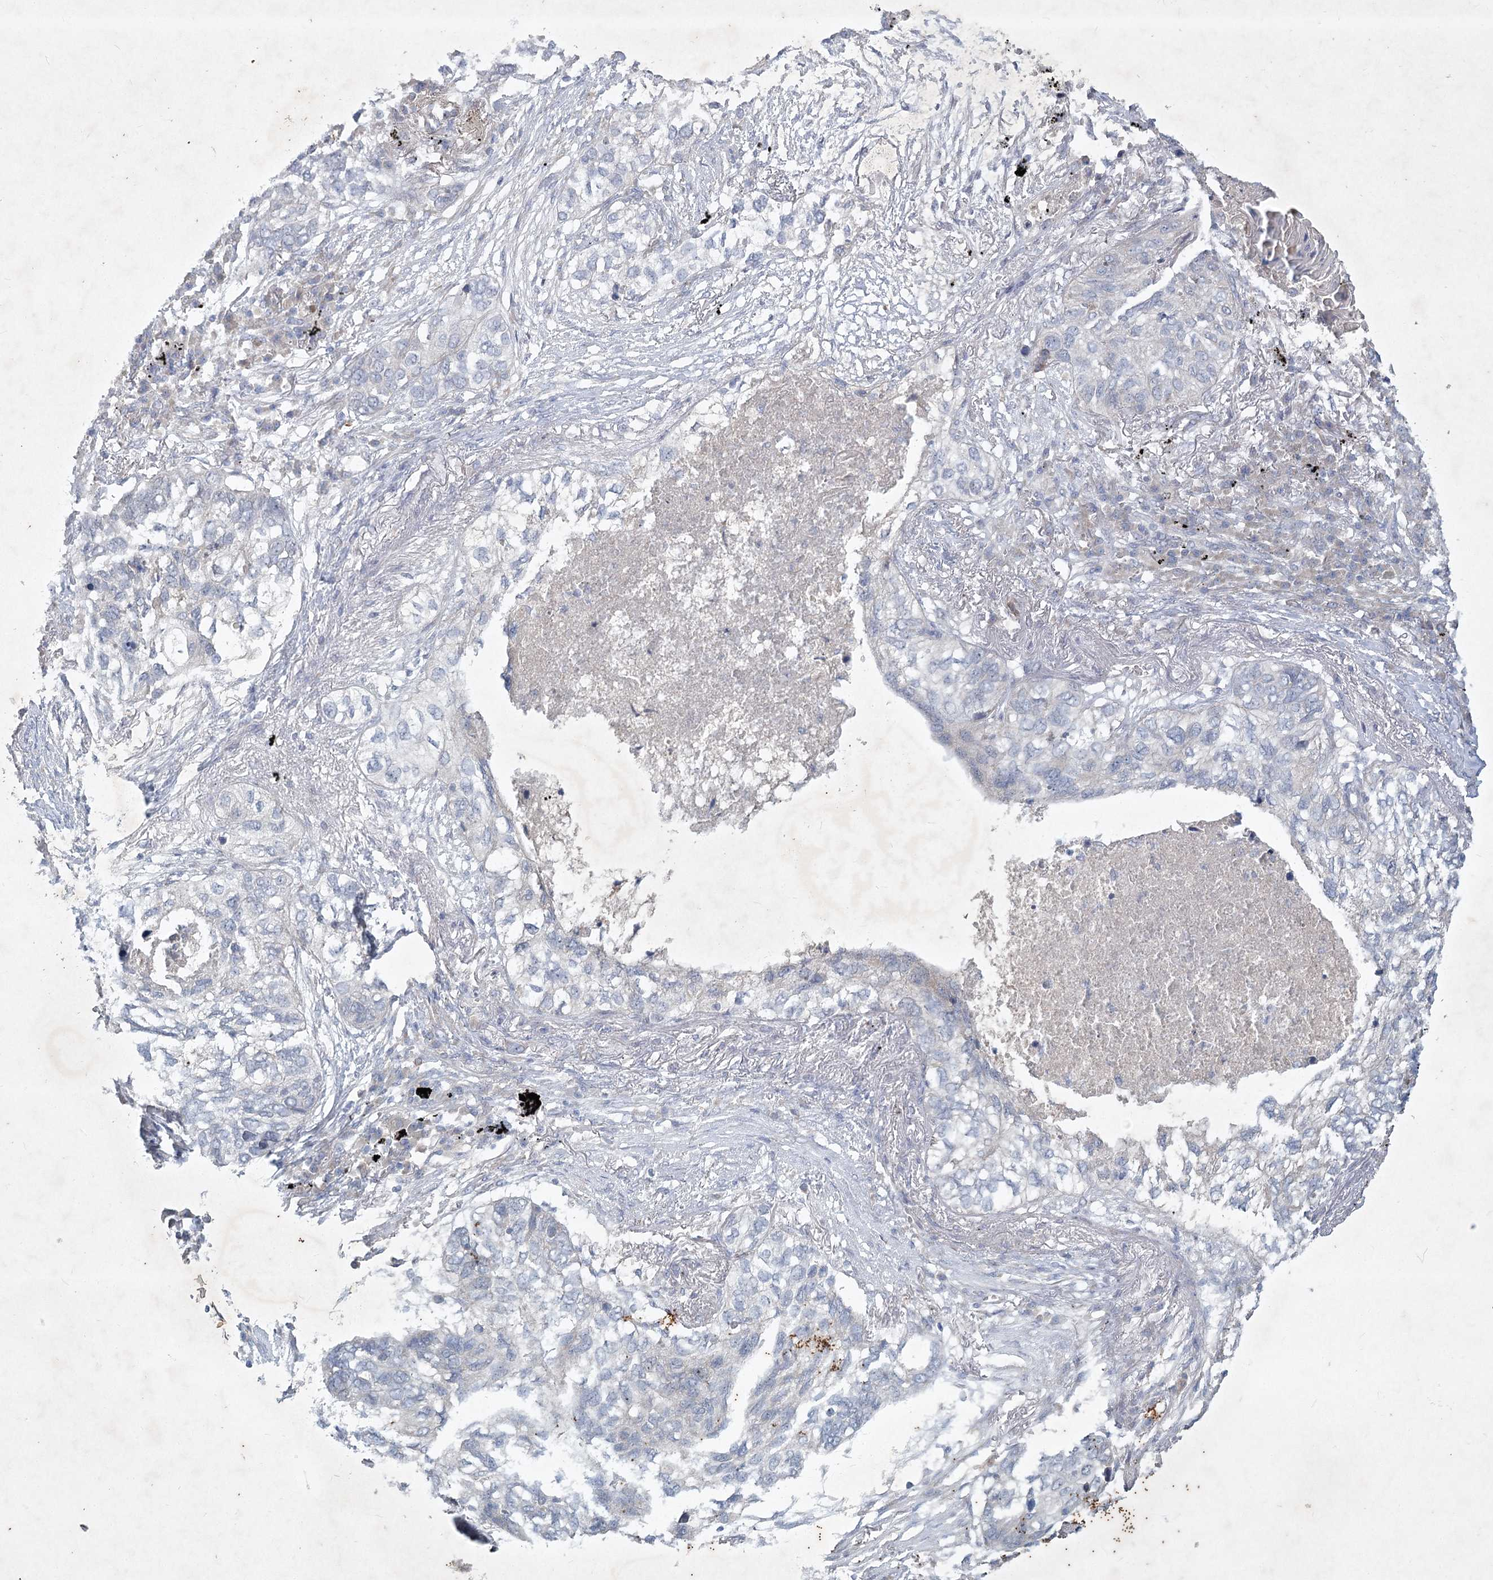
{"staining": {"intensity": "negative", "quantity": "none", "location": "none"}, "tissue": "lung cancer", "cell_type": "Tumor cells", "image_type": "cancer", "snomed": [{"axis": "morphology", "description": "Squamous cell carcinoma, NOS"}, {"axis": "topography", "description": "Lung"}], "caption": "Immunohistochemistry of human squamous cell carcinoma (lung) shows no positivity in tumor cells.", "gene": "PLA2G12A", "patient": {"sex": "female", "age": 63}}